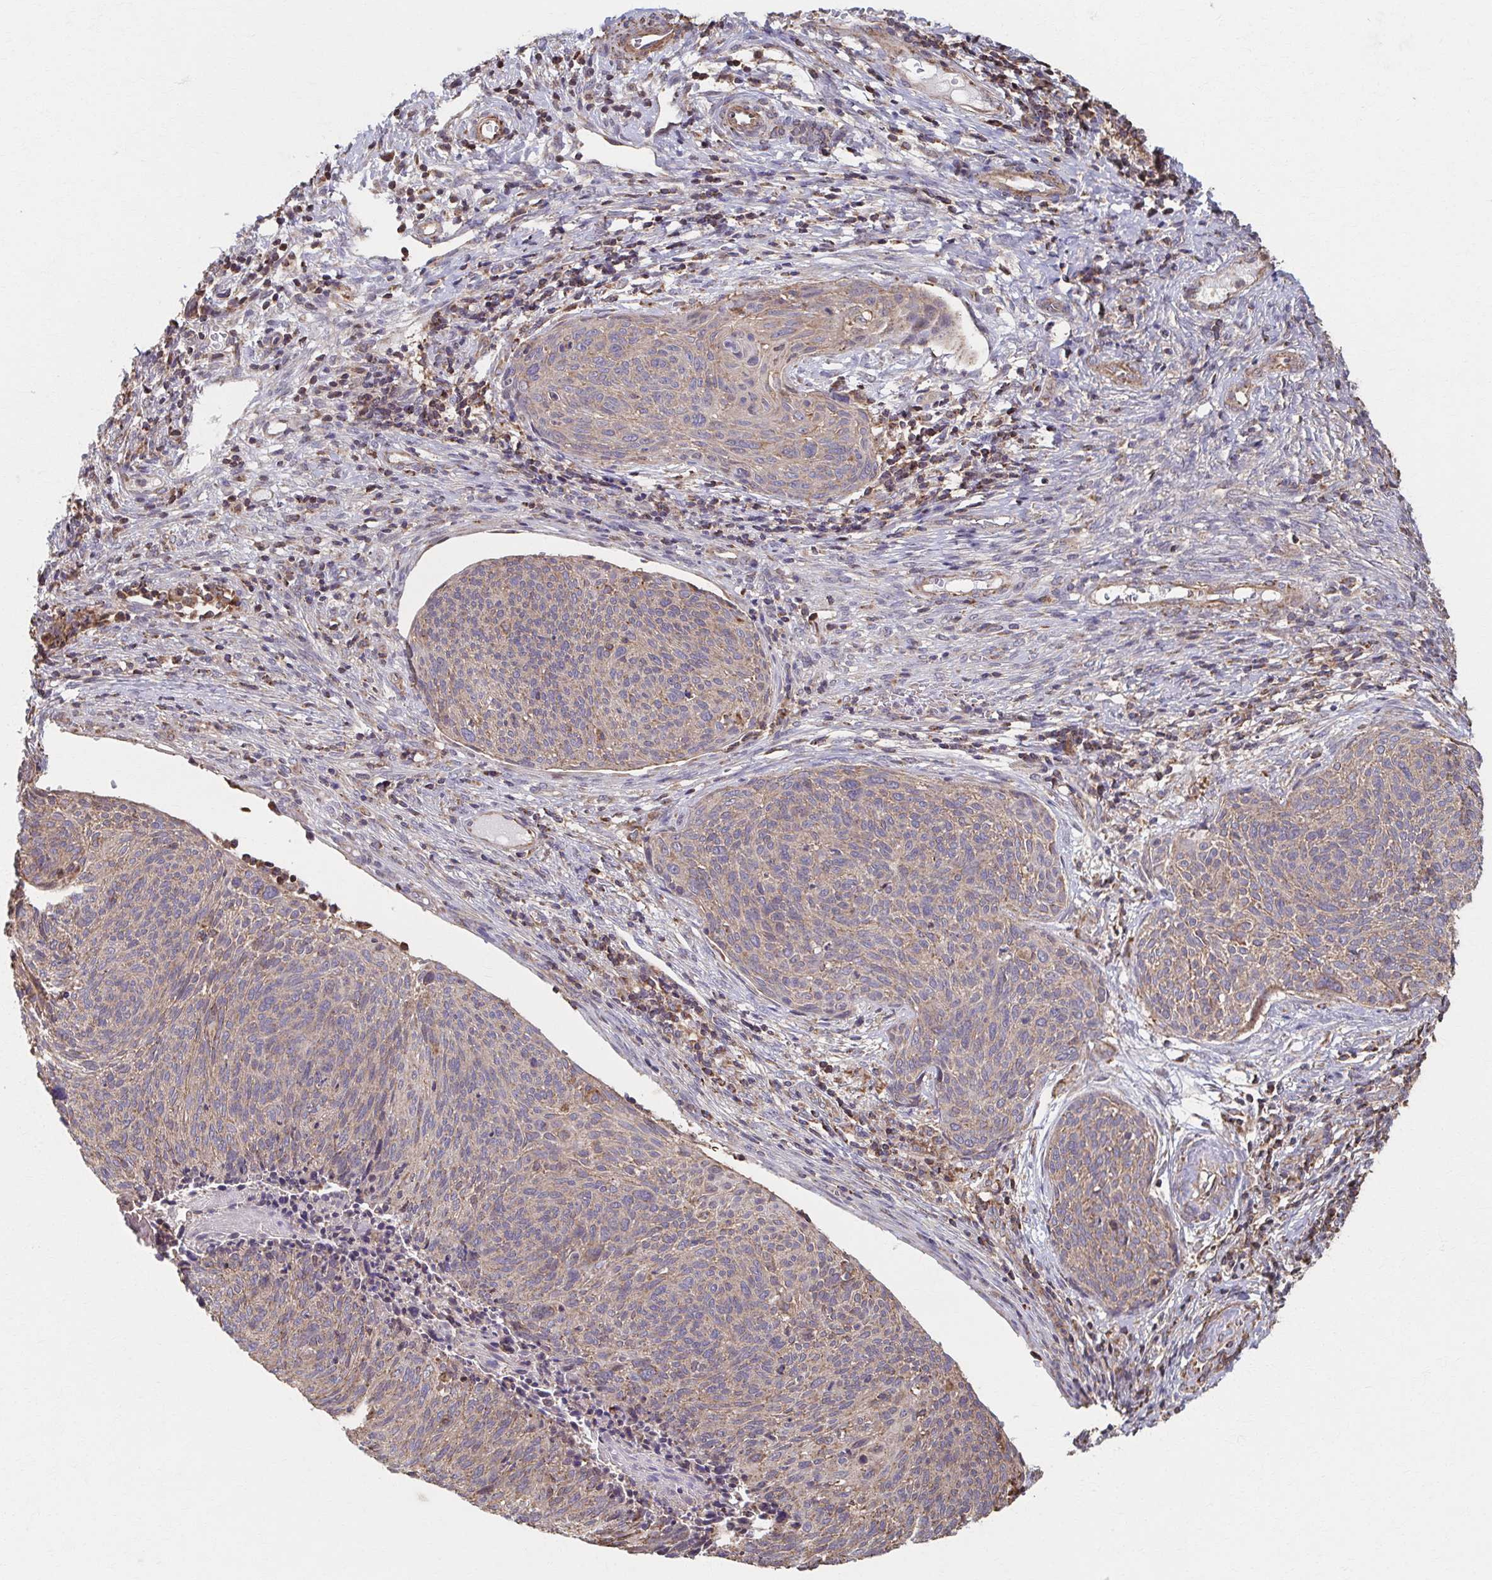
{"staining": {"intensity": "weak", "quantity": ">75%", "location": "cytoplasmic/membranous"}, "tissue": "cervical cancer", "cell_type": "Tumor cells", "image_type": "cancer", "snomed": [{"axis": "morphology", "description": "Squamous cell carcinoma, NOS"}, {"axis": "topography", "description": "Cervix"}], "caption": "DAB immunohistochemical staining of cervical squamous cell carcinoma reveals weak cytoplasmic/membranous protein staining in about >75% of tumor cells. (DAB = brown stain, brightfield microscopy at high magnification).", "gene": "KLHL34", "patient": {"sex": "female", "age": 49}}